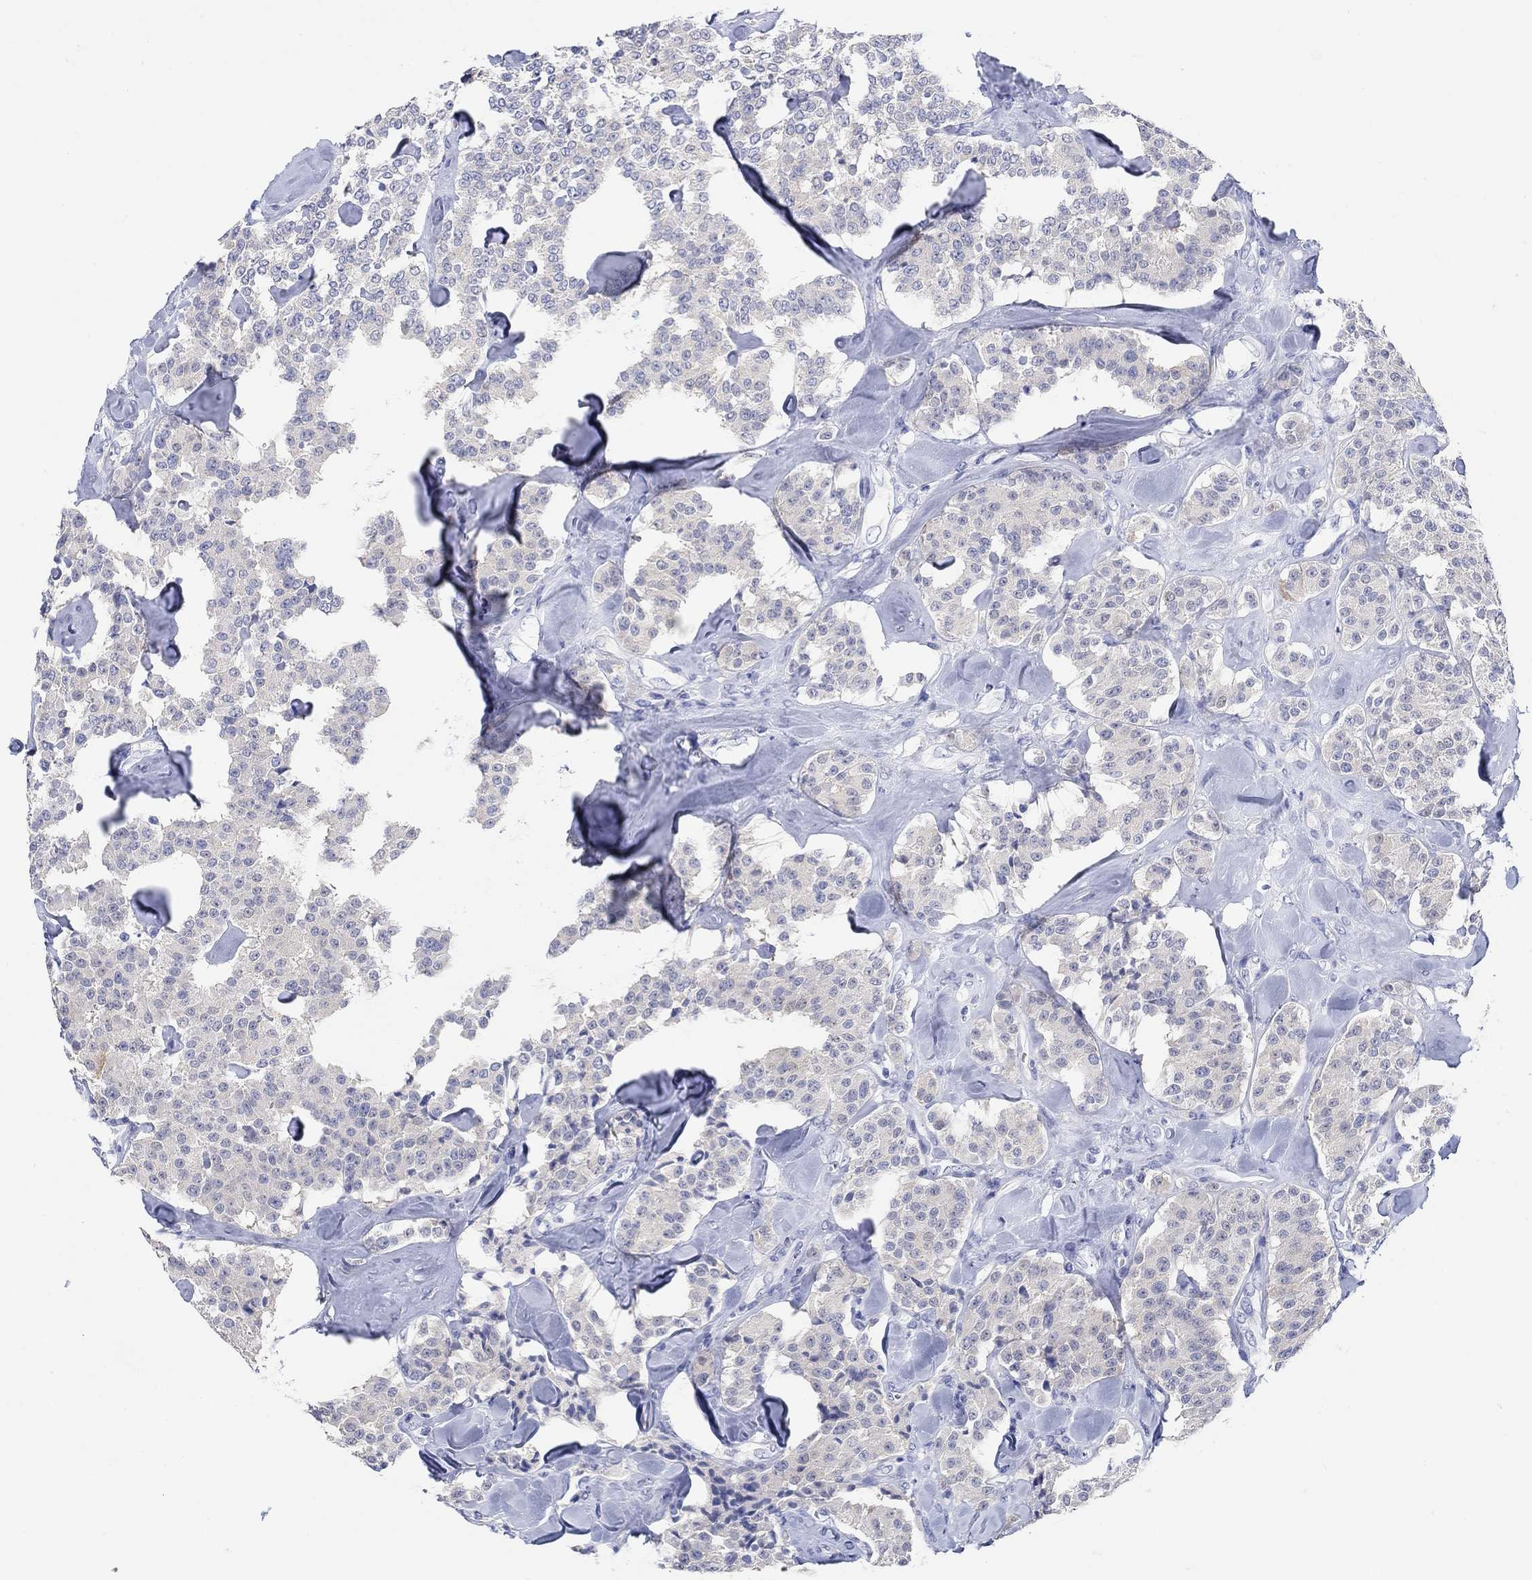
{"staining": {"intensity": "negative", "quantity": "none", "location": "none"}, "tissue": "carcinoid", "cell_type": "Tumor cells", "image_type": "cancer", "snomed": [{"axis": "morphology", "description": "Carcinoid, malignant, NOS"}, {"axis": "topography", "description": "Pancreas"}], "caption": "Malignant carcinoid stained for a protein using immunohistochemistry (IHC) displays no positivity tumor cells.", "gene": "GRIA3", "patient": {"sex": "male", "age": 41}}